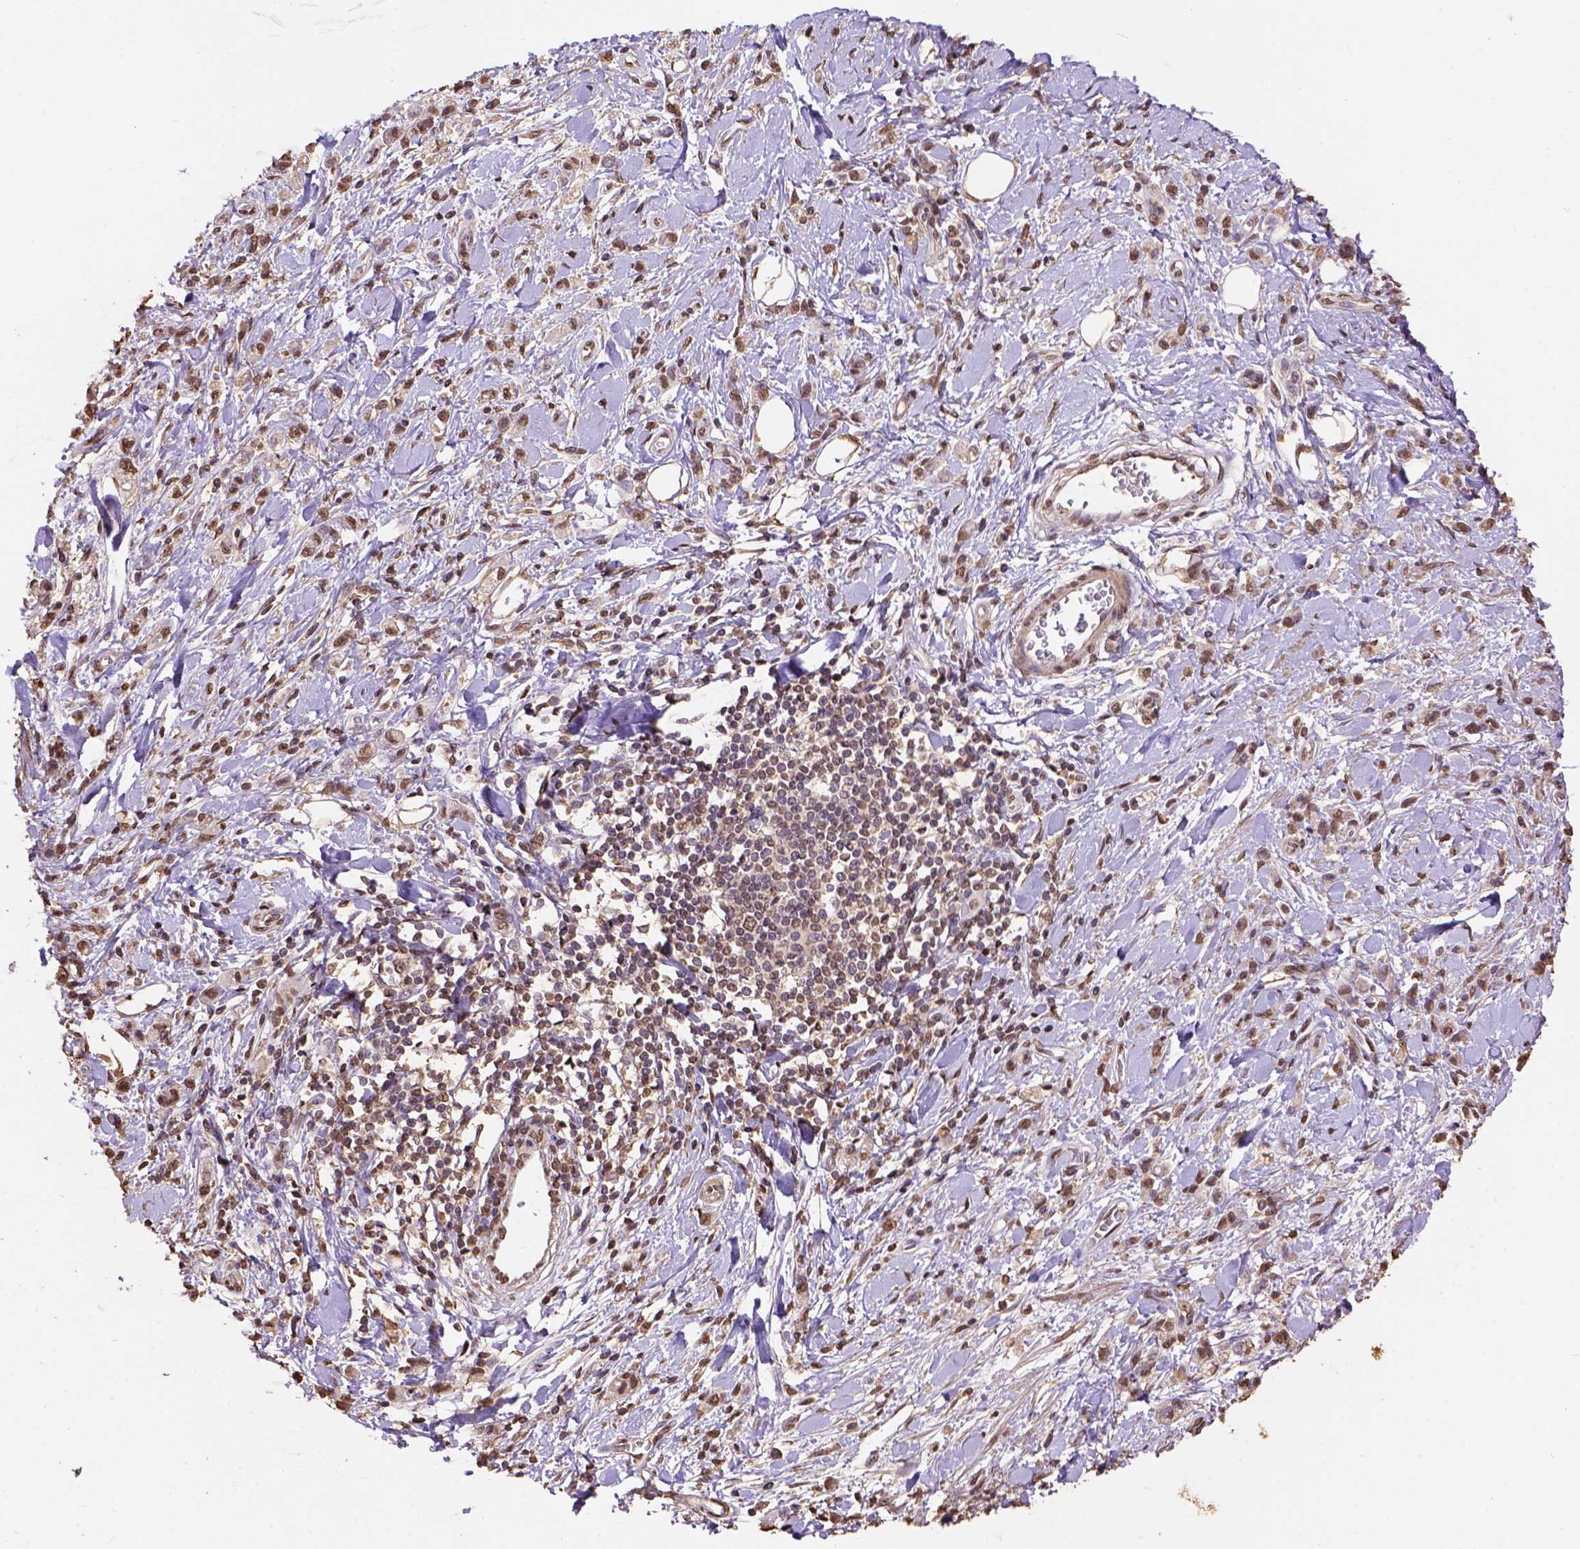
{"staining": {"intensity": "moderate", "quantity": ">75%", "location": "nuclear"}, "tissue": "stomach cancer", "cell_type": "Tumor cells", "image_type": "cancer", "snomed": [{"axis": "morphology", "description": "Adenocarcinoma, NOS"}, {"axis": "topography", "description": "Stomach"}], "caption": "An image of stomach adenocarcinoma stained for a protein shows moderate nuclear brown staining in tumor cells. (IHC, brightfield microscopy, high magnification).", "gene": "CSTF2T", "patient": {"sex": "male", "age": 77}}